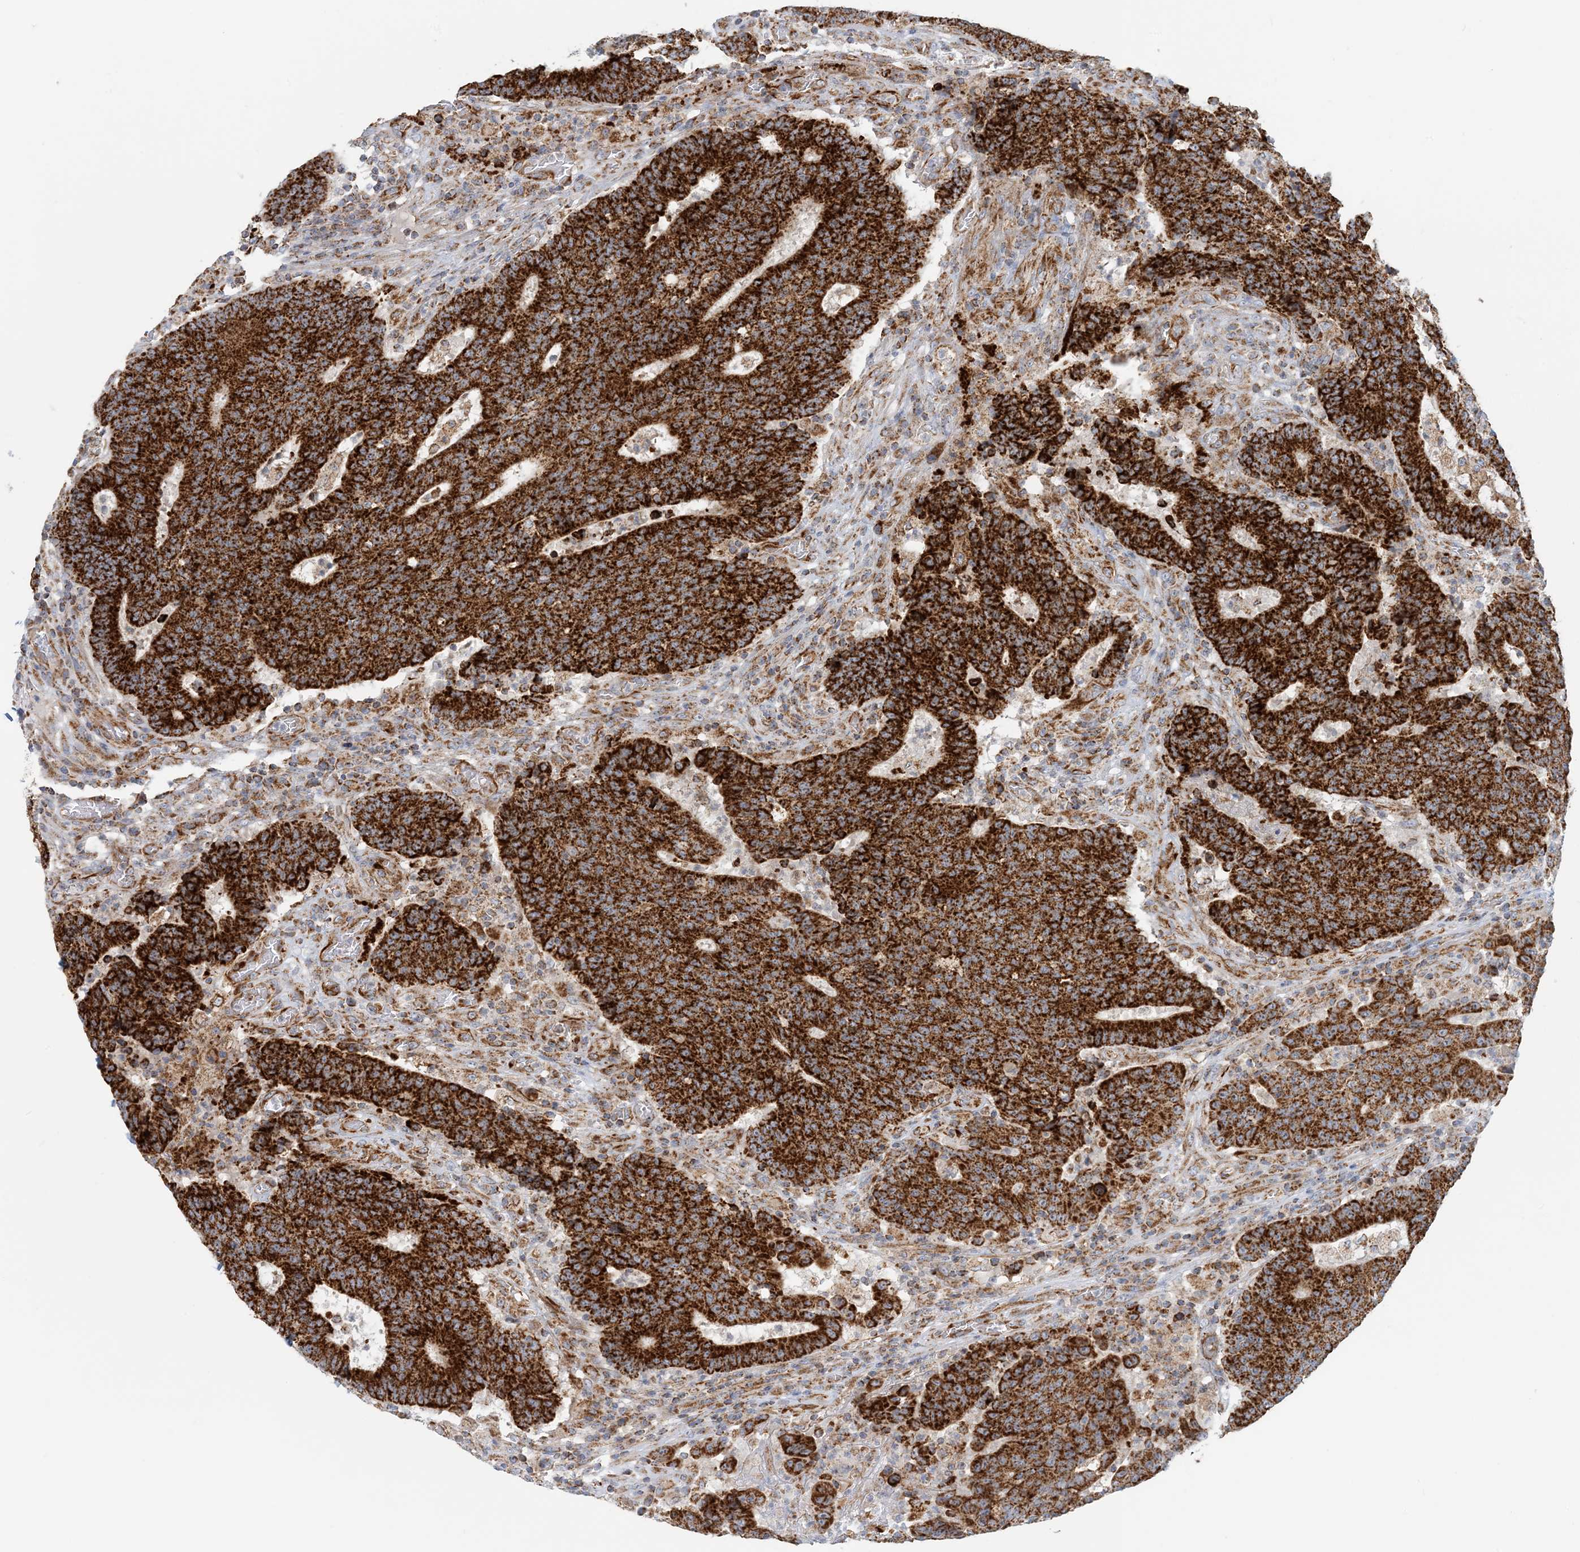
{"staining": {"intensity": "strong", "quantity": ">75%", "location": "cytoplasmic/membranous"}, "tissue": "colorectal cancer", "cell_type": "Tumor cells", "image_type": "cancer", "snomed": [{"axis": "morphology", "description": "Adenocarcinoma, NOS"}, {"axis": "topography", "description": "Colon"}], "caption": "DAB immunohistochemical staining of colorectal adenocarcinoma demonstrates strong cytoplasmic/membranous protein staining in approximately >75% of tumor cells. The protein is stained brown, and the nuclei are stained in blue (DAB (3,3'-diaminobenzidine) IHC with brightfield microscopy, high magnification).", "gene": "COA3", "patient": {"sex": "female", "age": 75}}